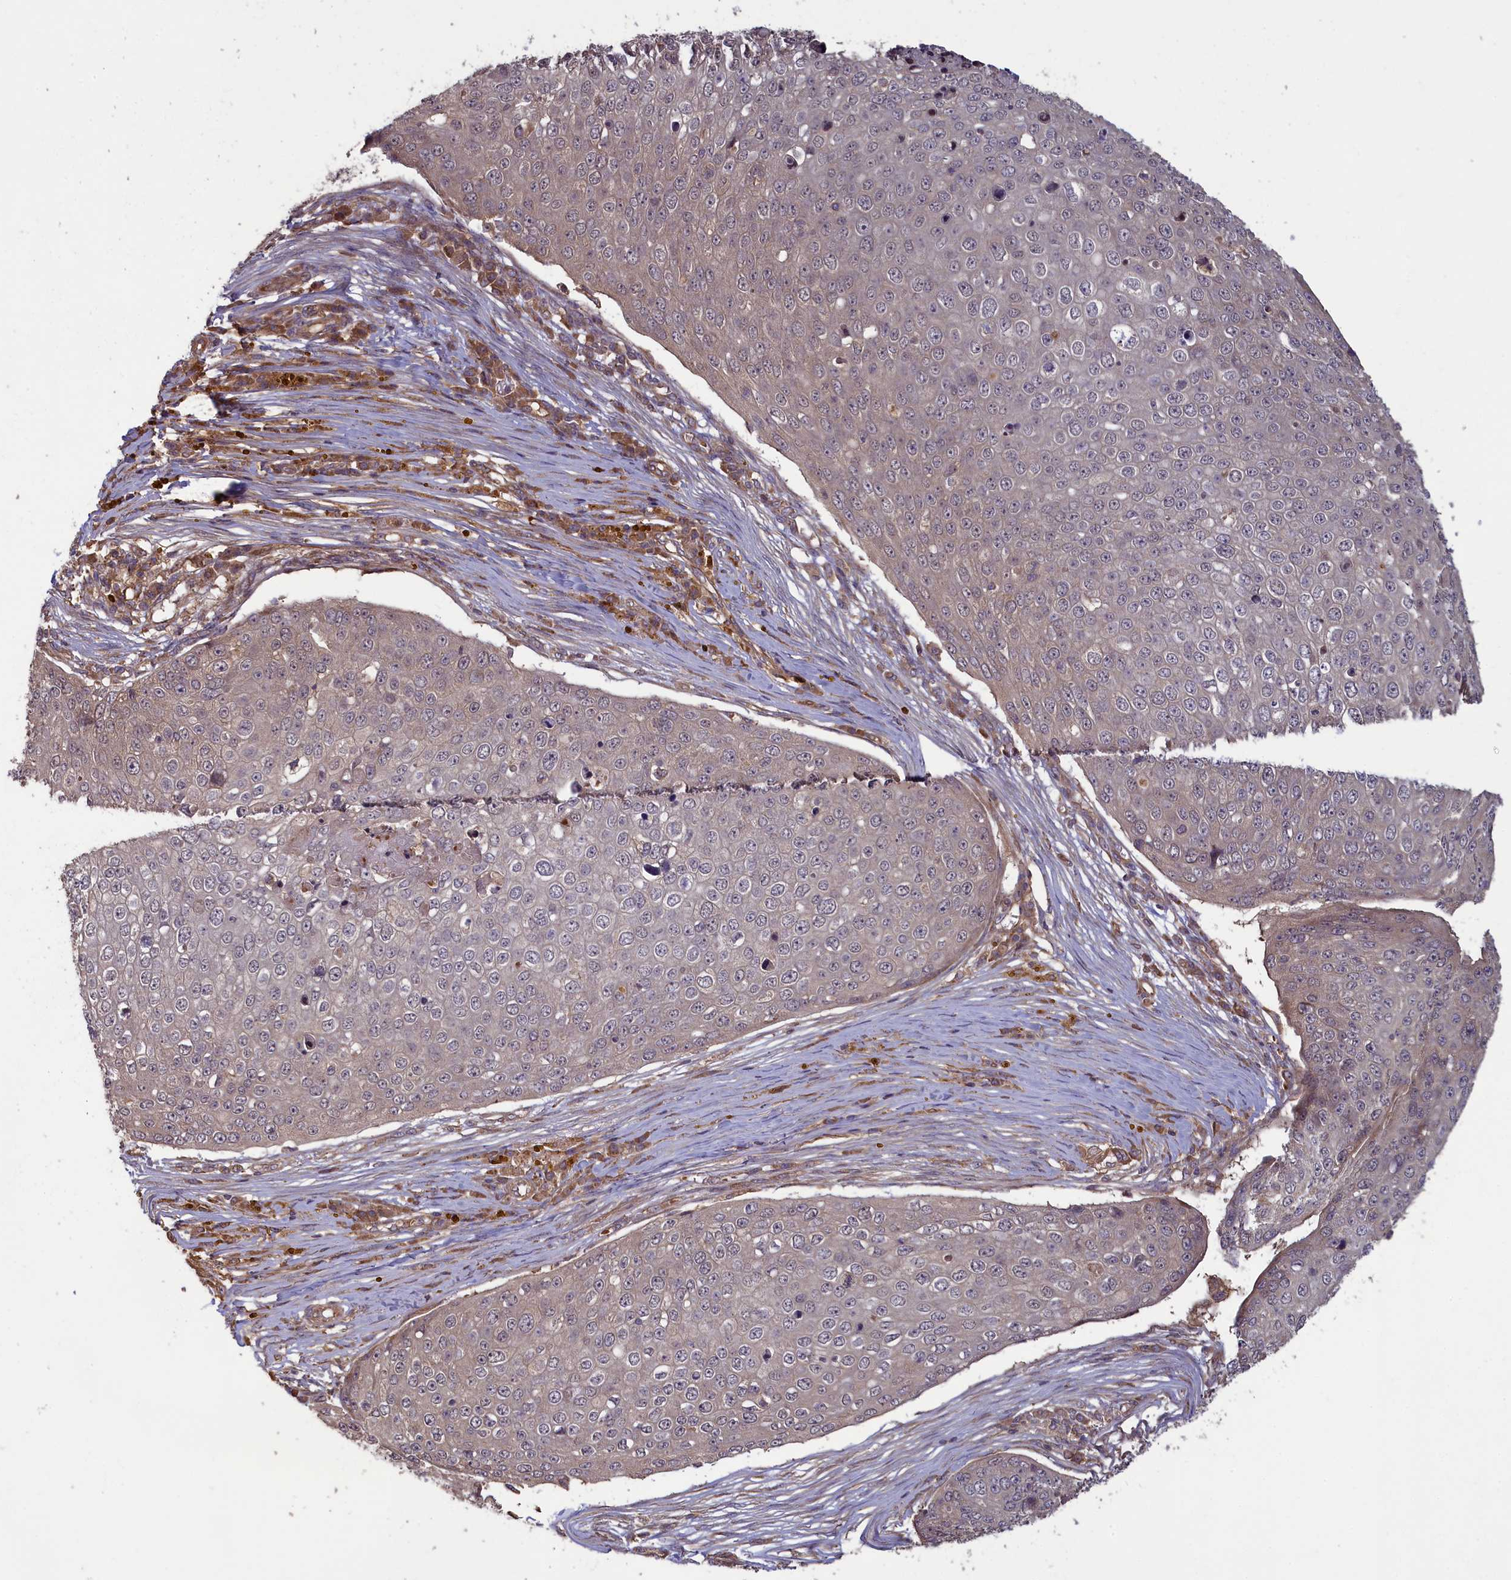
{"staining": {"intensity": "weak", "quantity": "<25%", "location": "cytoplasmic/membranous"}, "tissue": "skin cancer", "cell_type": "Tumor cells", "image_type": "cancer", "snomed": [{"axis": "morphology", "description": "Squamous cell carcinoma, NOS"}, {"axis": "topography", "description": "Skin"}], "caption": "Tumor cells show no significant positivity in skin cancer (squamous cell carcinoma).", "gene": "CIAO2B", "patient": {"sex": "male", "age": 71}}